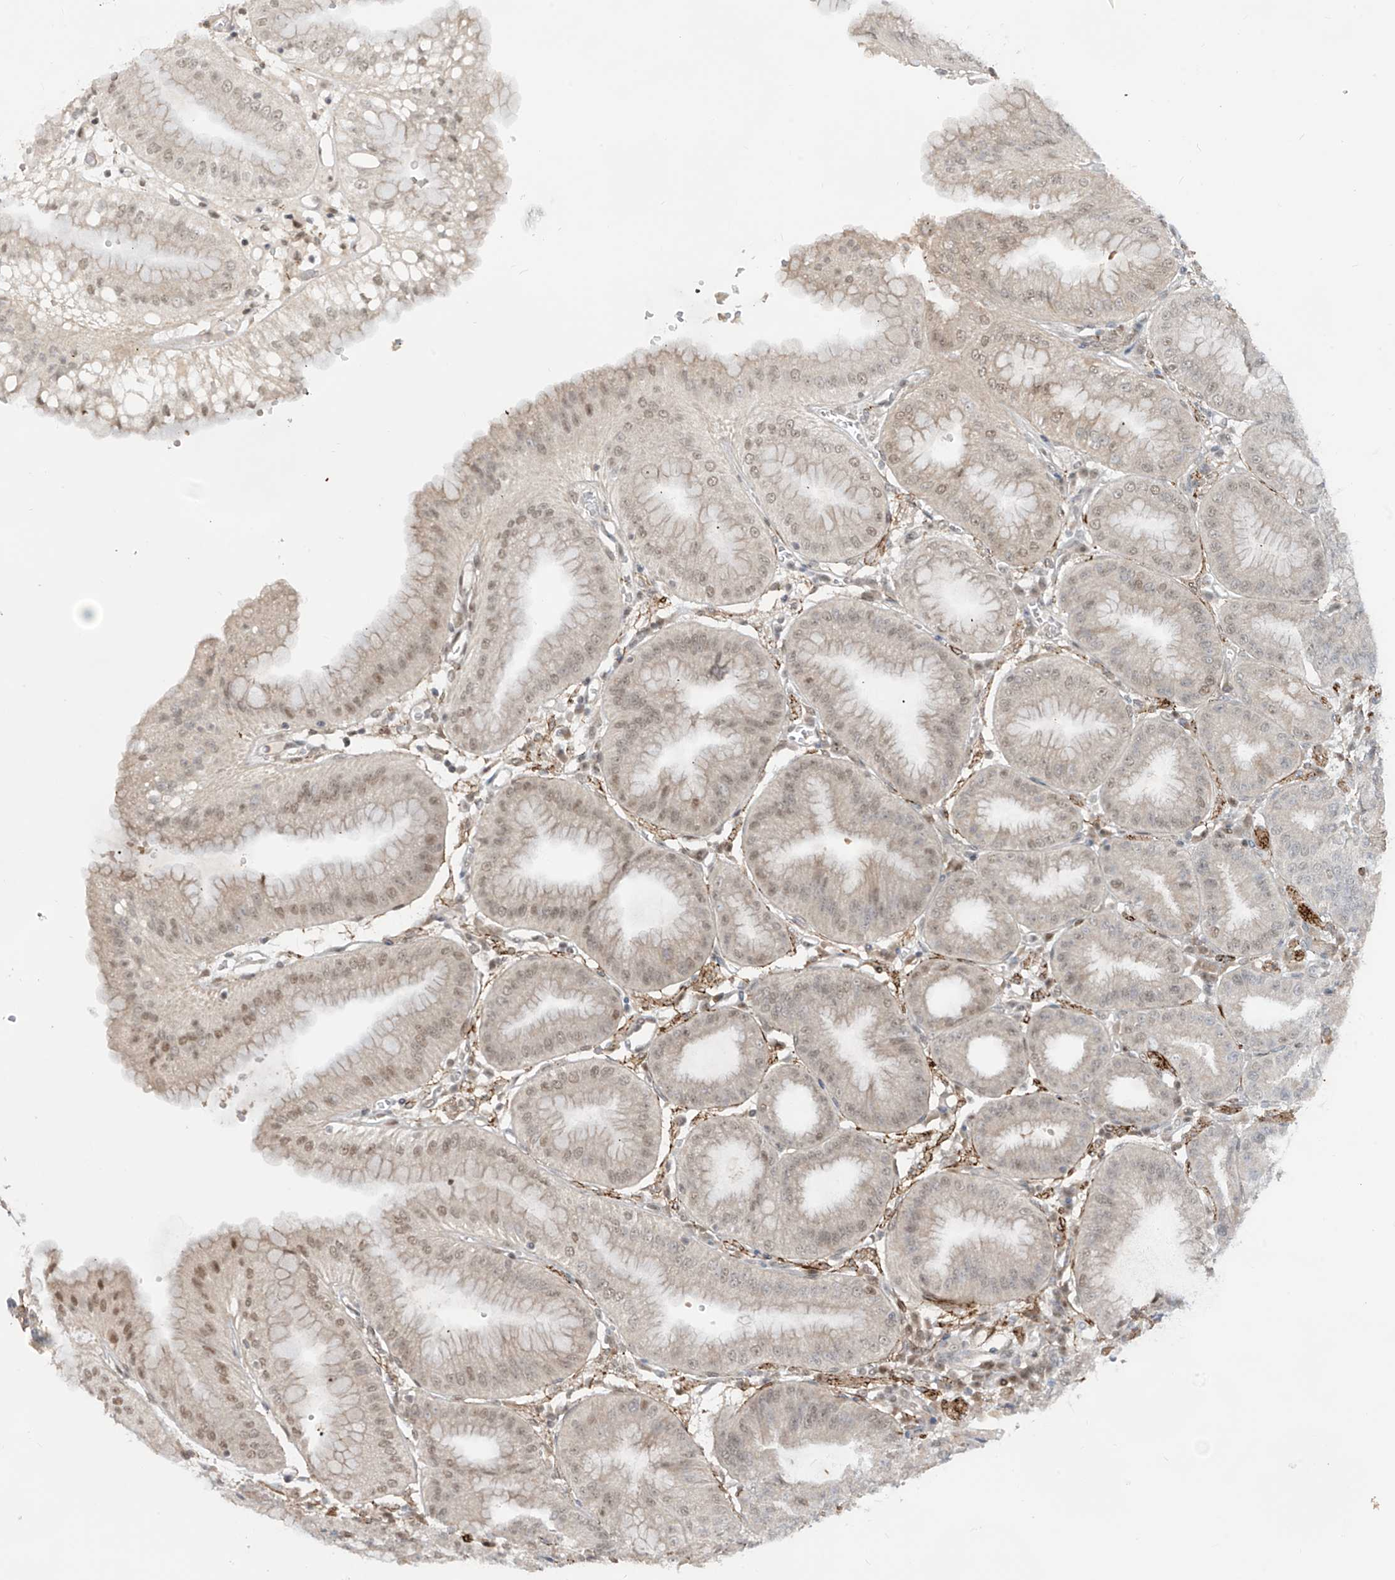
{"staining": {"intensity": "moderate", "quantity": "25%-75%", "location": "nuclear"}, "tissue": "stomach", "cell_type": "Glandular cells", "image_type": "normal", "snomed": [{"axis": "morphology", "description": "Normal tissue, NOS"}, {"axis": "topography", "description": "Stomach, lower"}], "caption": "Immunohistochemistry (IHC) photomicrograph of unremarkable stomach: stomach stained using IHC exhibits medium levels of moderate protein expression localized specifically in the nuclear of glandular cells, appearing as a nuclear brown color.", "gene": "LAGE3", "patient": {"sex": "male", "age": 71}}